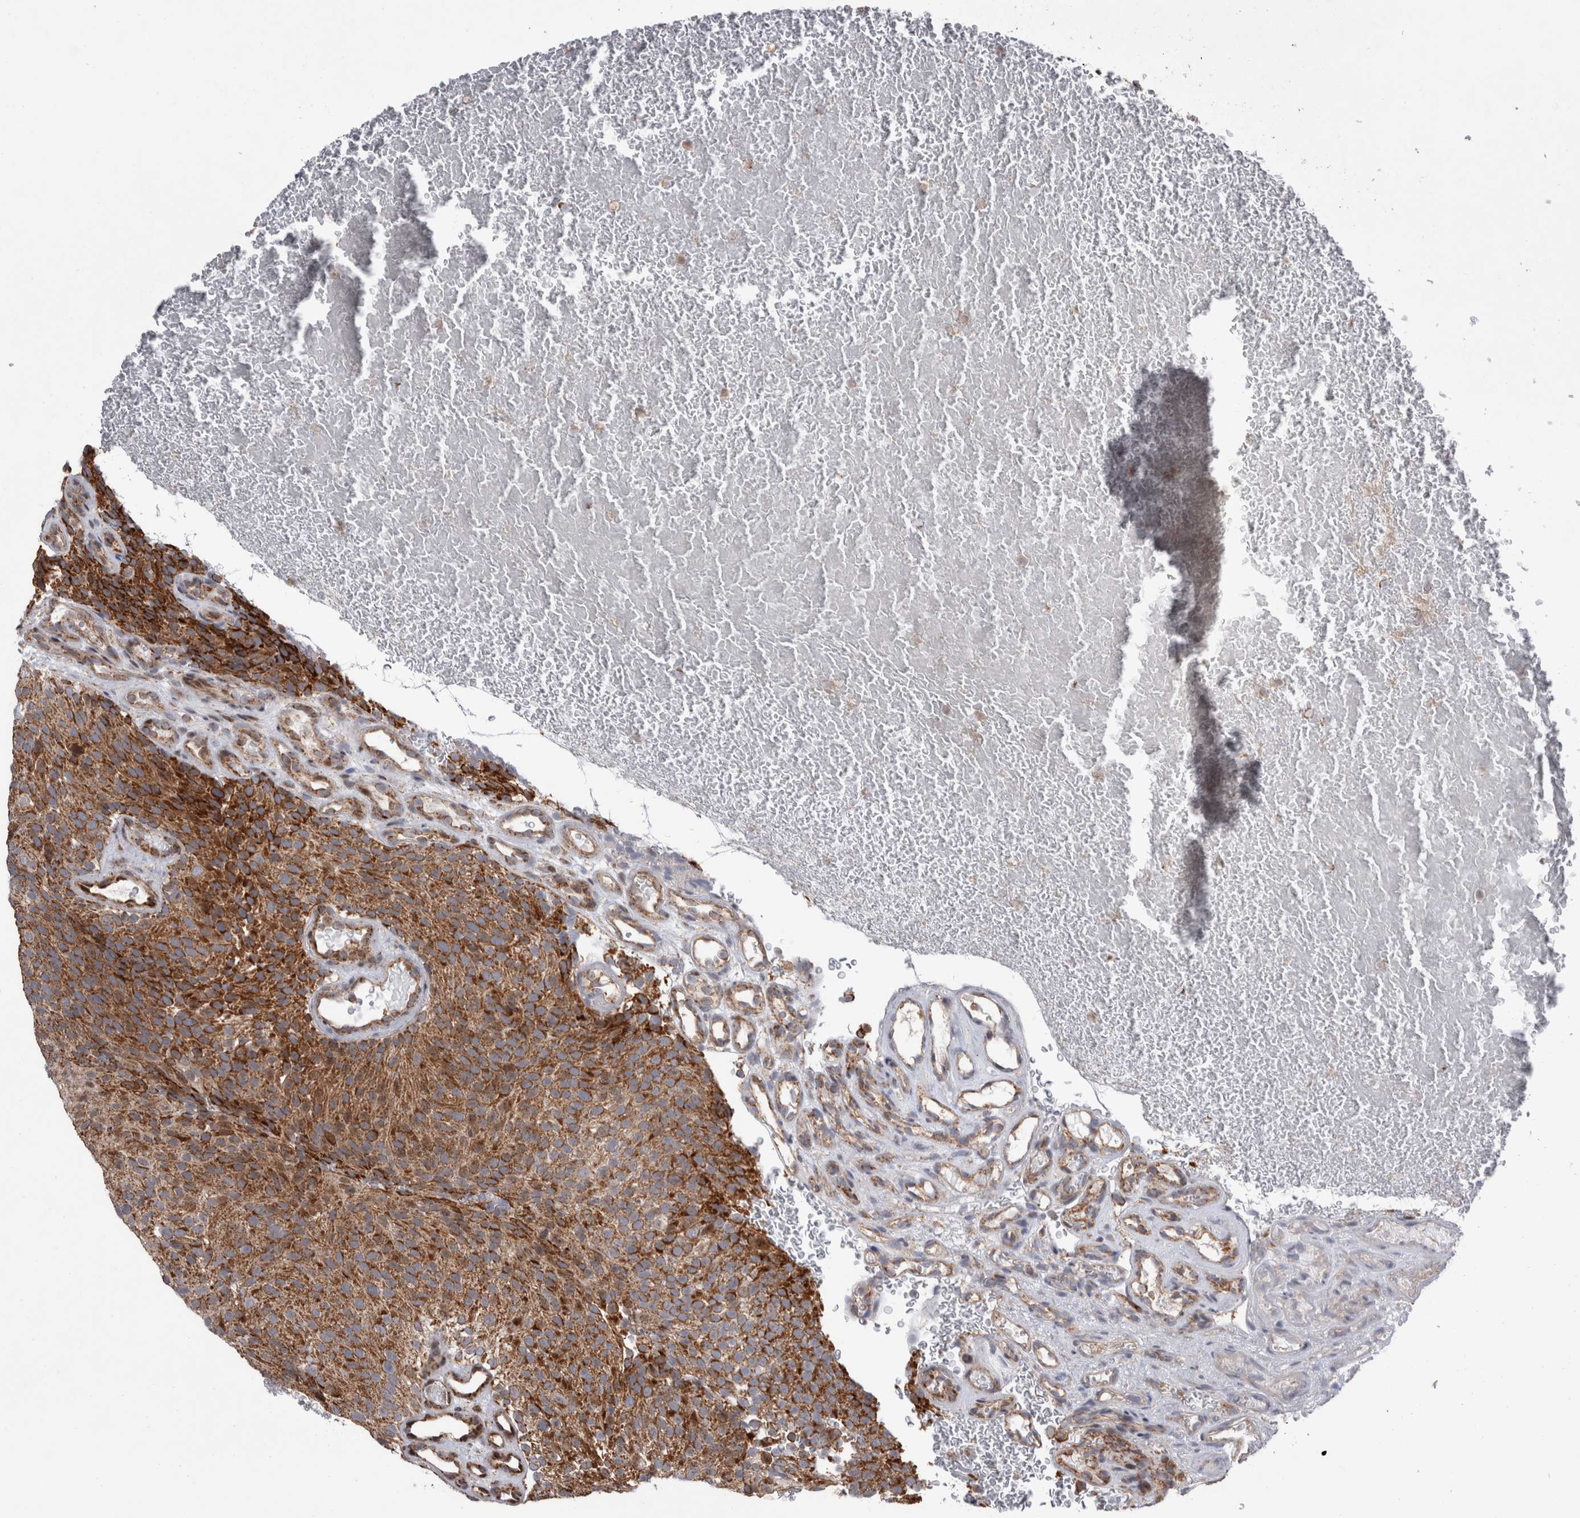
{"staining": {"intensity": "strong", "quantity": ">75%", "location": "cytoplasmic/membranous"}, "tissue": "urothelial cancer", "cell_type": "Tumor cells", "image_type": "cancer", "snomed": [{"axis": "morphology", "description": "Urothelial carcinoma, Low grade"}, {"axis": "topography", "description": "Urinary bladder"}], "caption": "A high amount of strong cytoplasmic/membranous positivity is appreciated in about >75% of tumor cells in low-grade urothelial carcinoma tissue.", "gene": "MRPL37", "patient": {"sex": "male", "age": 78}}